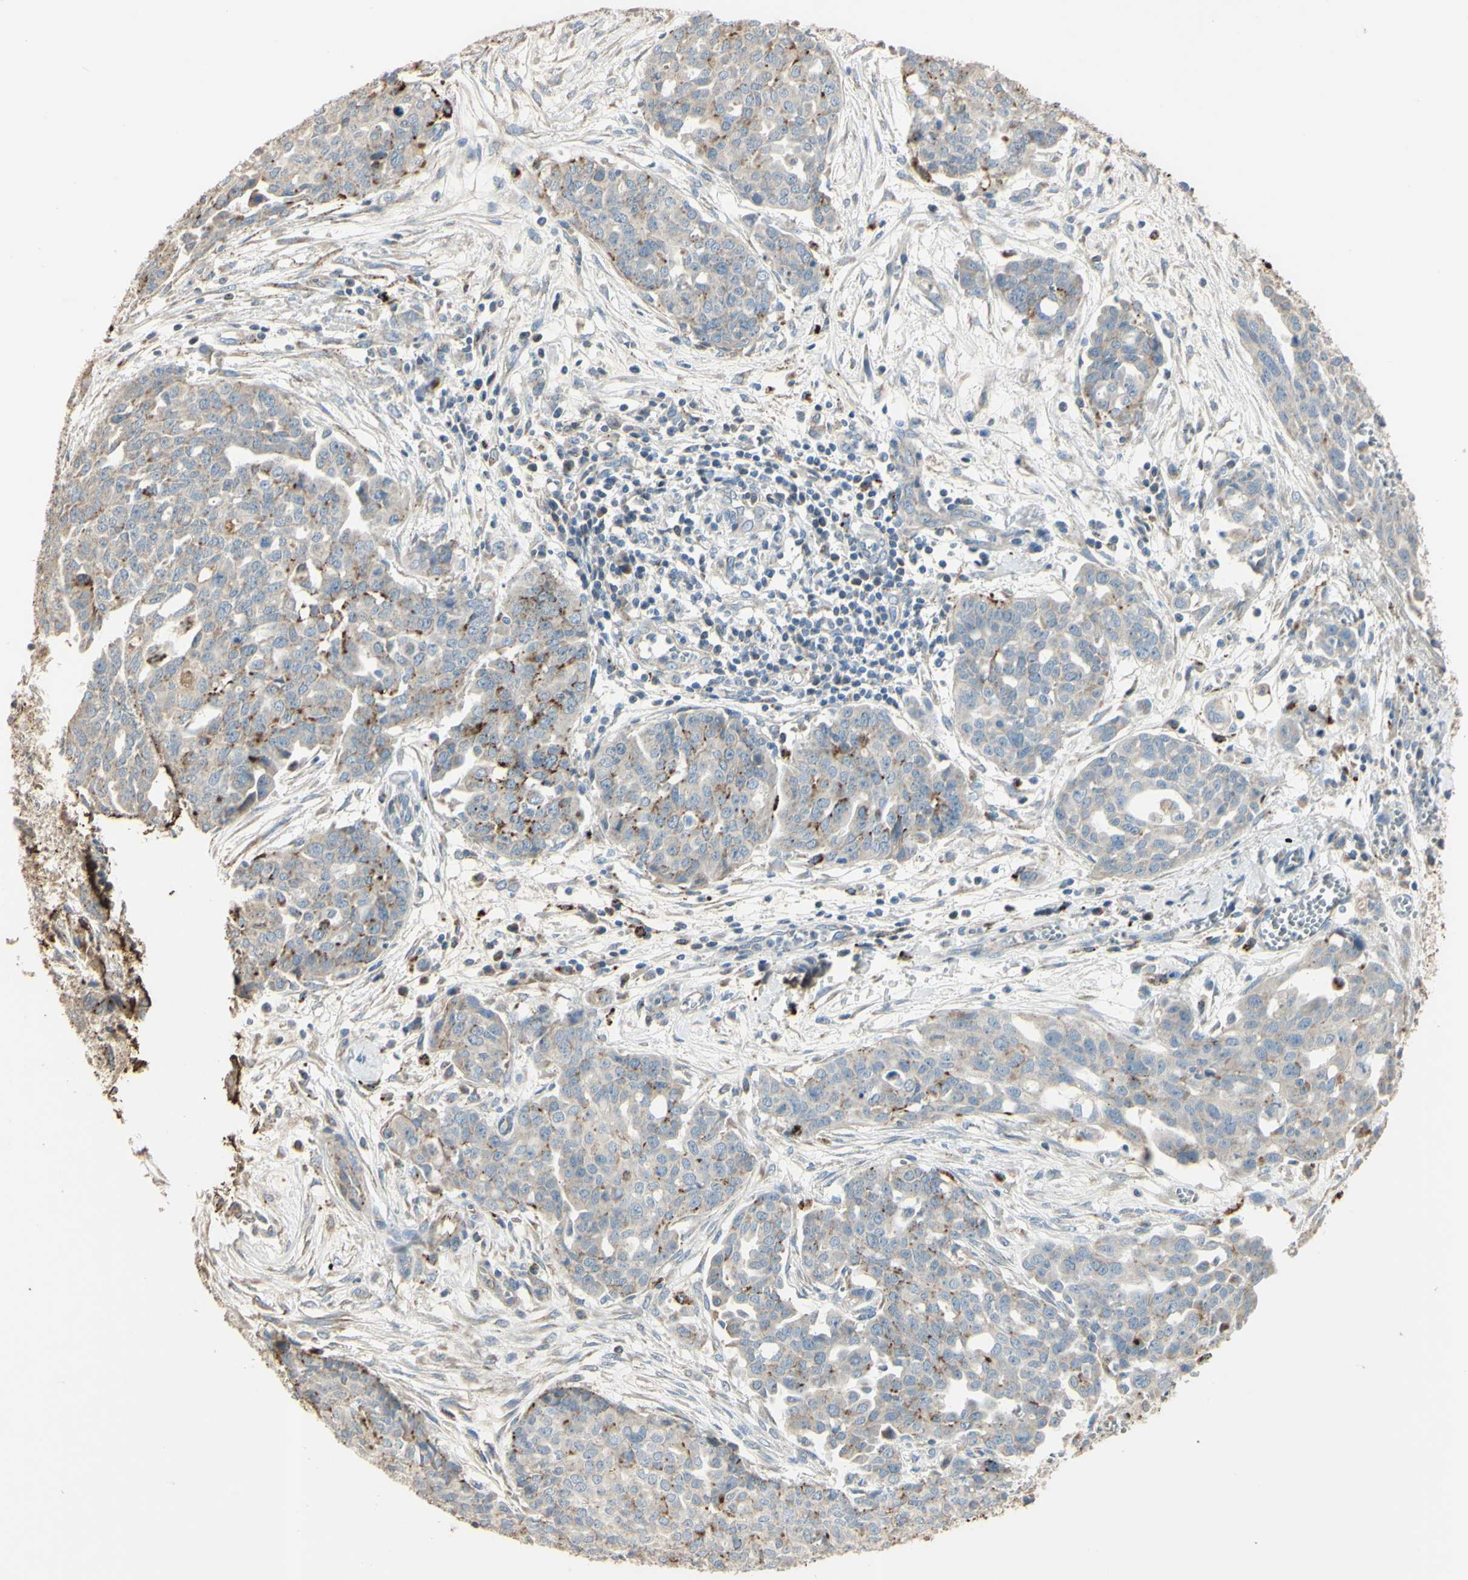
{"staining": {"intensity": "weak", "quantity": ">75%", "location": "cytoplasmic/membranous"}, "tissue": "ovarian cancer", "cell_type": "Tumor cells", "image_type": "cancer", "snomed": [{"axis": "morphology", "description": "Cystadenocarcinoma, serous, NOS"}, {"axis": "topography", "description": "Soft tissue"}, {"axis": "topography", "description": "Ovary"}], "caption": "Tumor cells exhibit weak cytoplasmic/membranous positivity in approximately >75% of cells in serous cystadenocarcinoma (ovarian).", "gene": "ANGPTL1", "patient": {"sex": "female", "age": 57}}